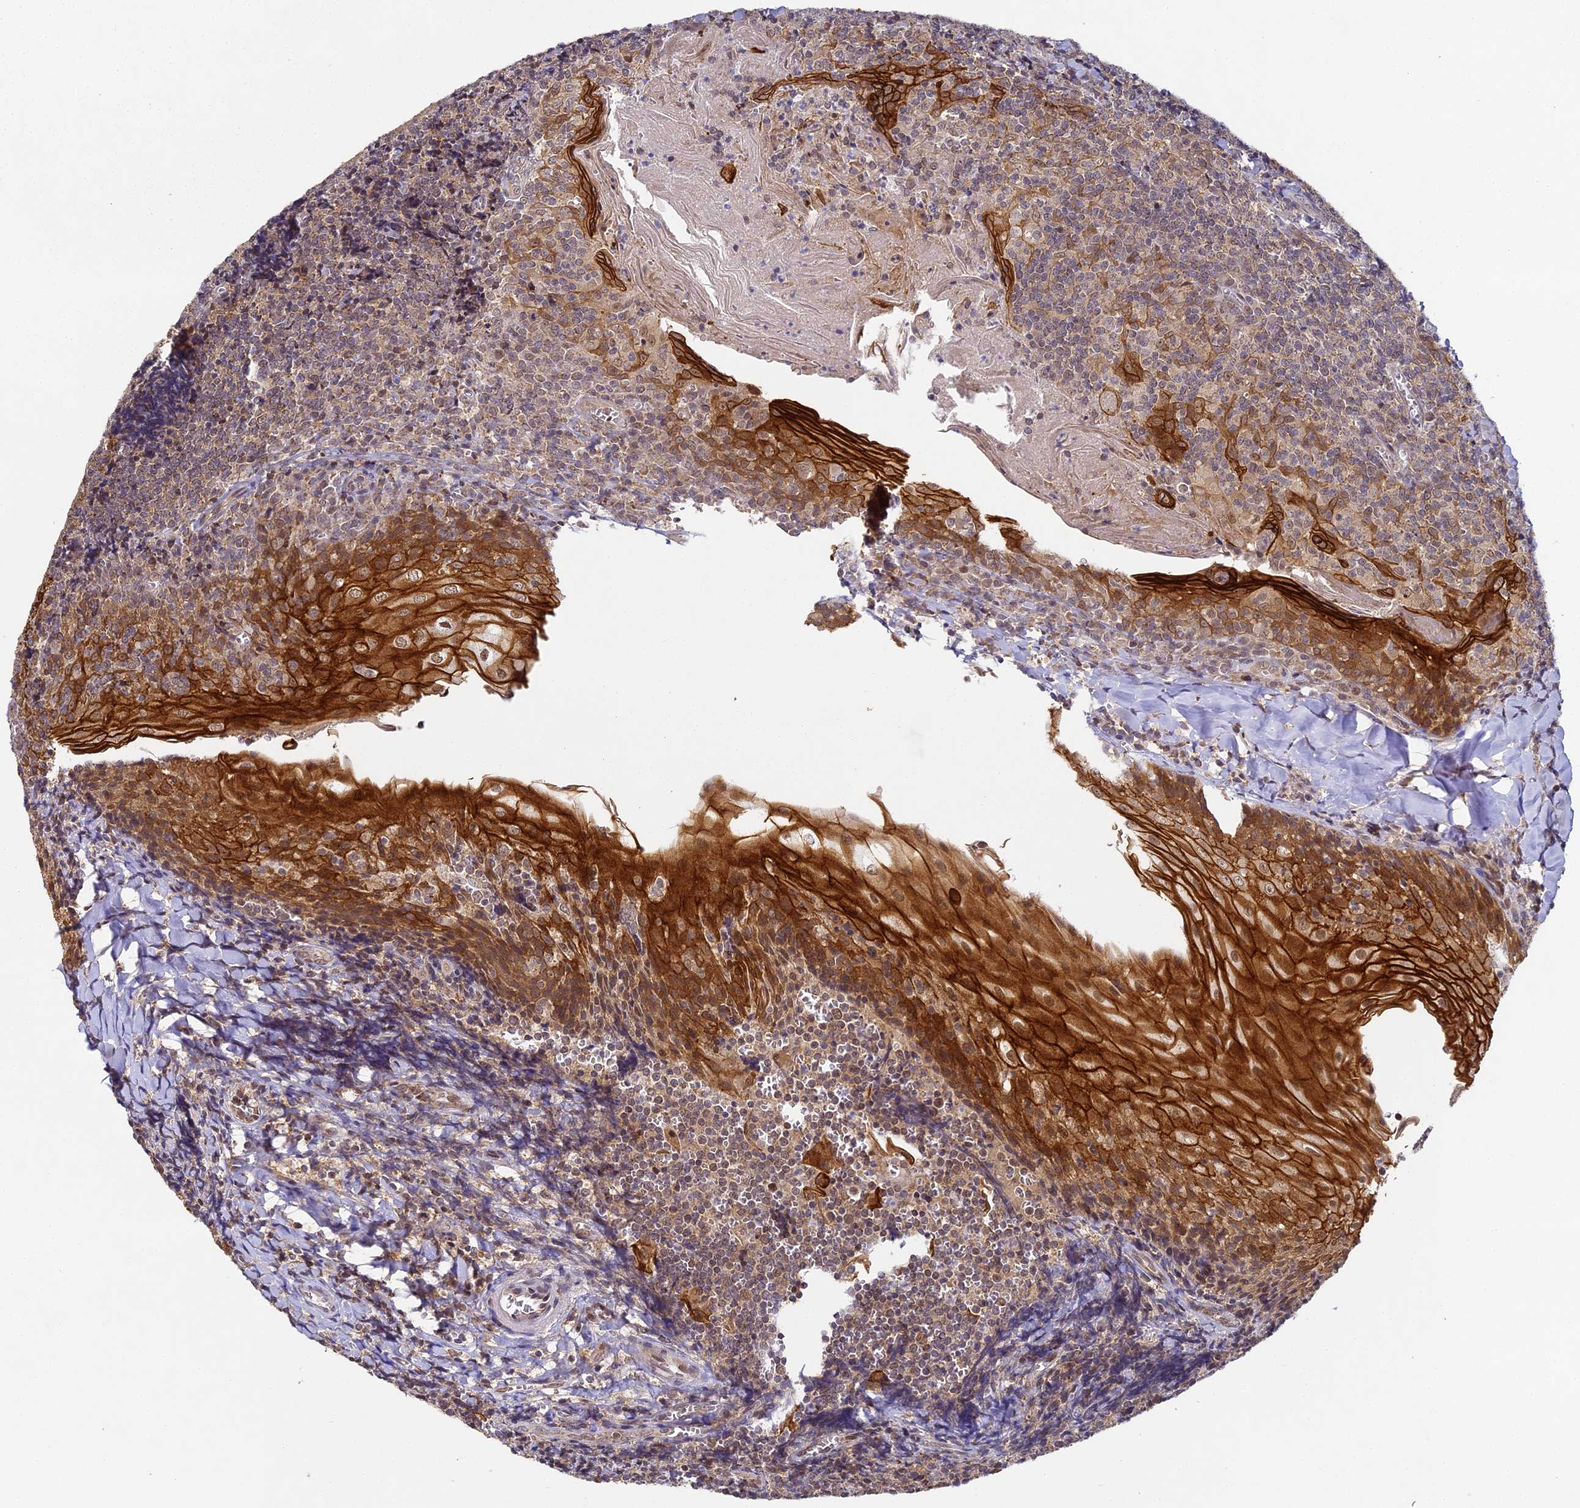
{"staining": {"intensity": "moderate", "quantity": "25%-75%", "location": "cytoplasmic/membranous,nuclear"}, "tissue": "tonsil", "cell_type": "Germinal center cells", "image_type": "normal", "snomed": [{"axis": "morphology", "description": "Normal tissue, NOS"}, {"axis": "topography", "description": "Tonsil"}], "caption": "Germinal center cells display medium levels of moderate cytoplasmic/membranous,nuclear staining in approximately 25%-75% of cells in unremarkable human tonsil.", "gene": "DNAAF10", "patient": {"sex": "male", "age": 27}}